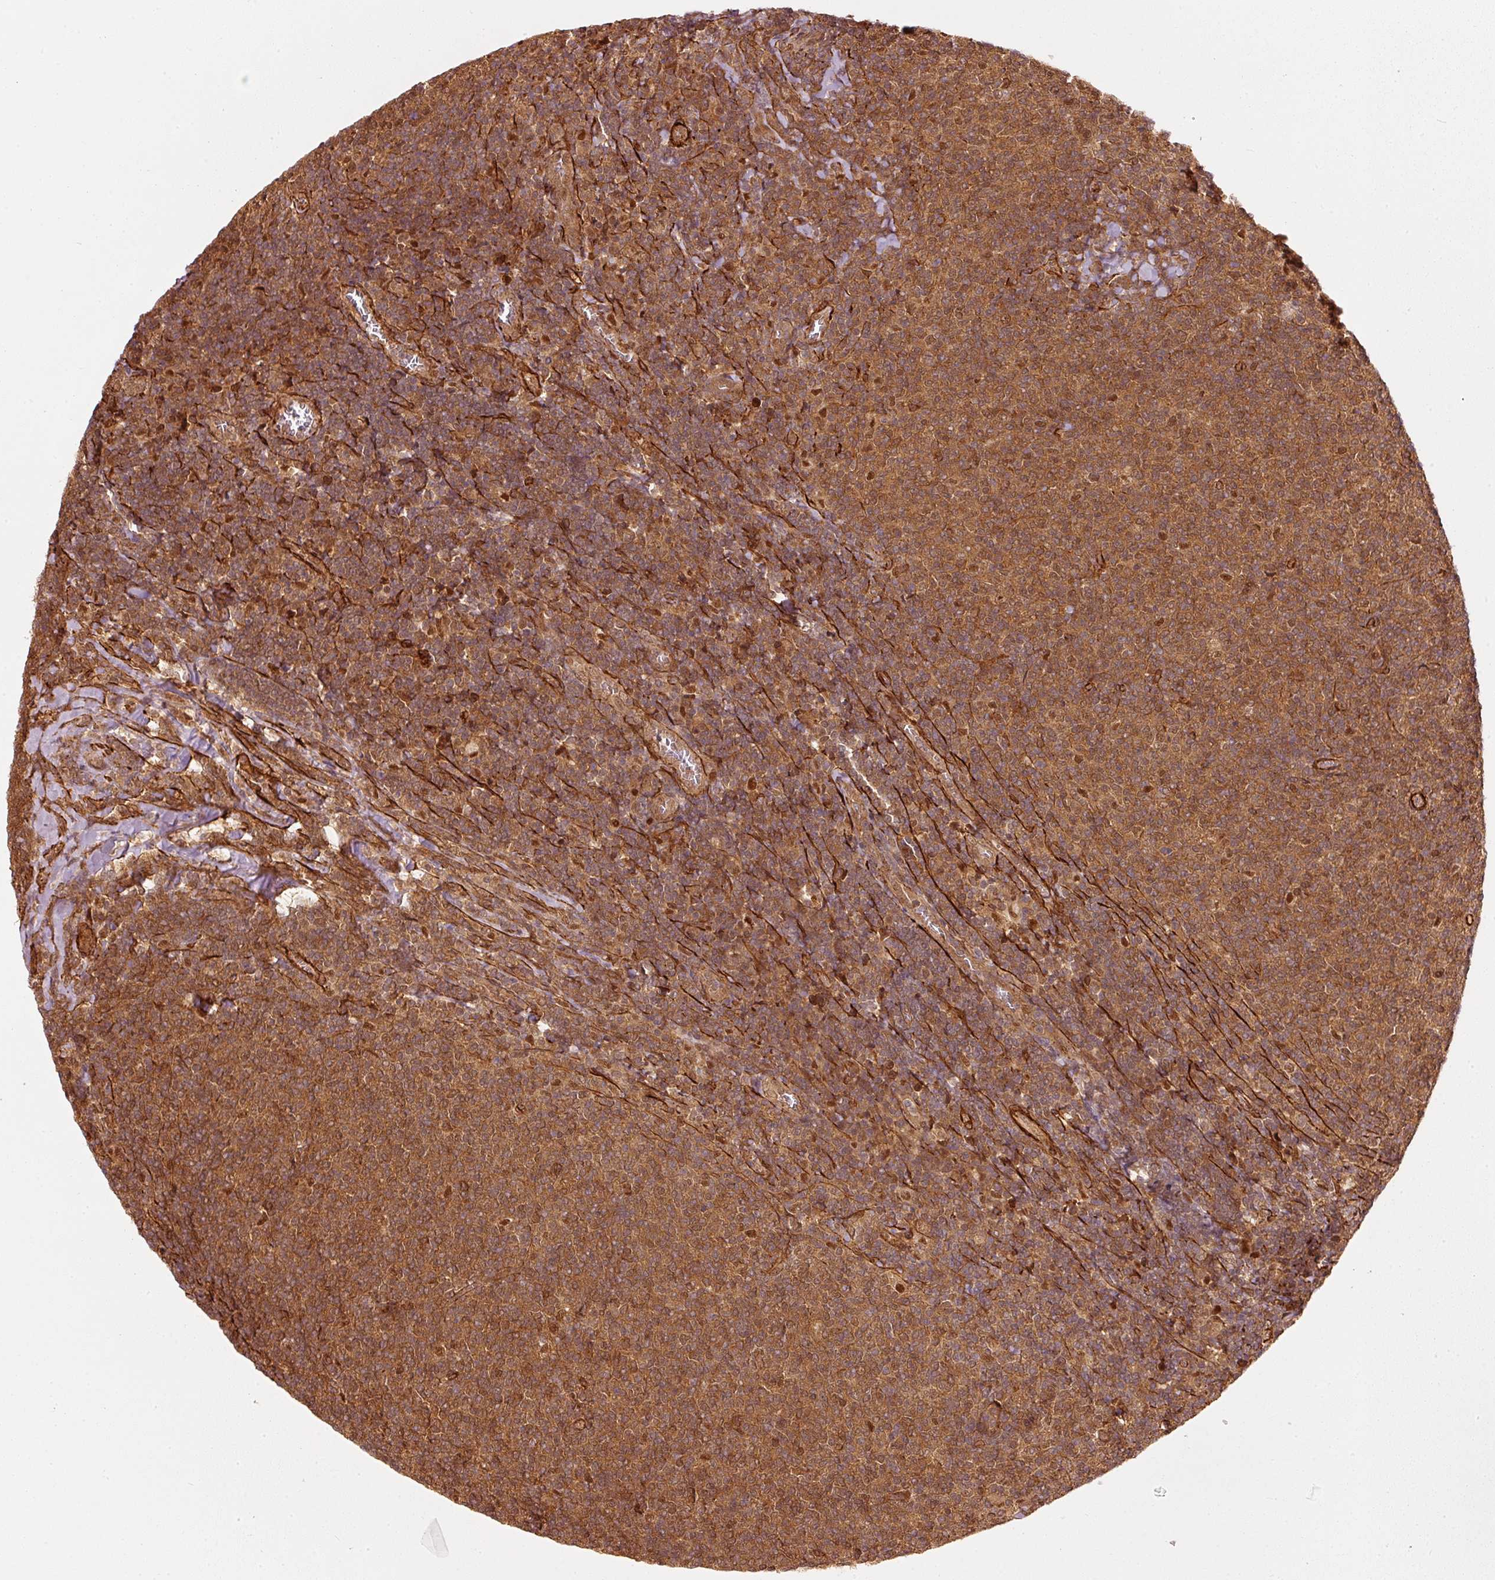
{"staining": {"intensity": "moderate", "quantity": ">75%", "location": "cytoplasmic/membranous,nuclear"}, "tissue": "lymphoma", "cell_type": "Tumor cells", "image_type": "cancer", "snomed": [{"axis": "morphology", "description": "Malignant lymphoma, non-Hodgkin's type, Low grade"}, {"axis": "topography", "description": "Lymph node"}], "caption": "Immunohistochemical staining of malignant lymphoma, non-Hodgkin's type (low-grade) reveals moderate cytoplasmic/membranous and nuclear protein staining in about >75% of tumor cells.", "gene": "PSMD1", "patient": {"sex": "male", "age": 52}}